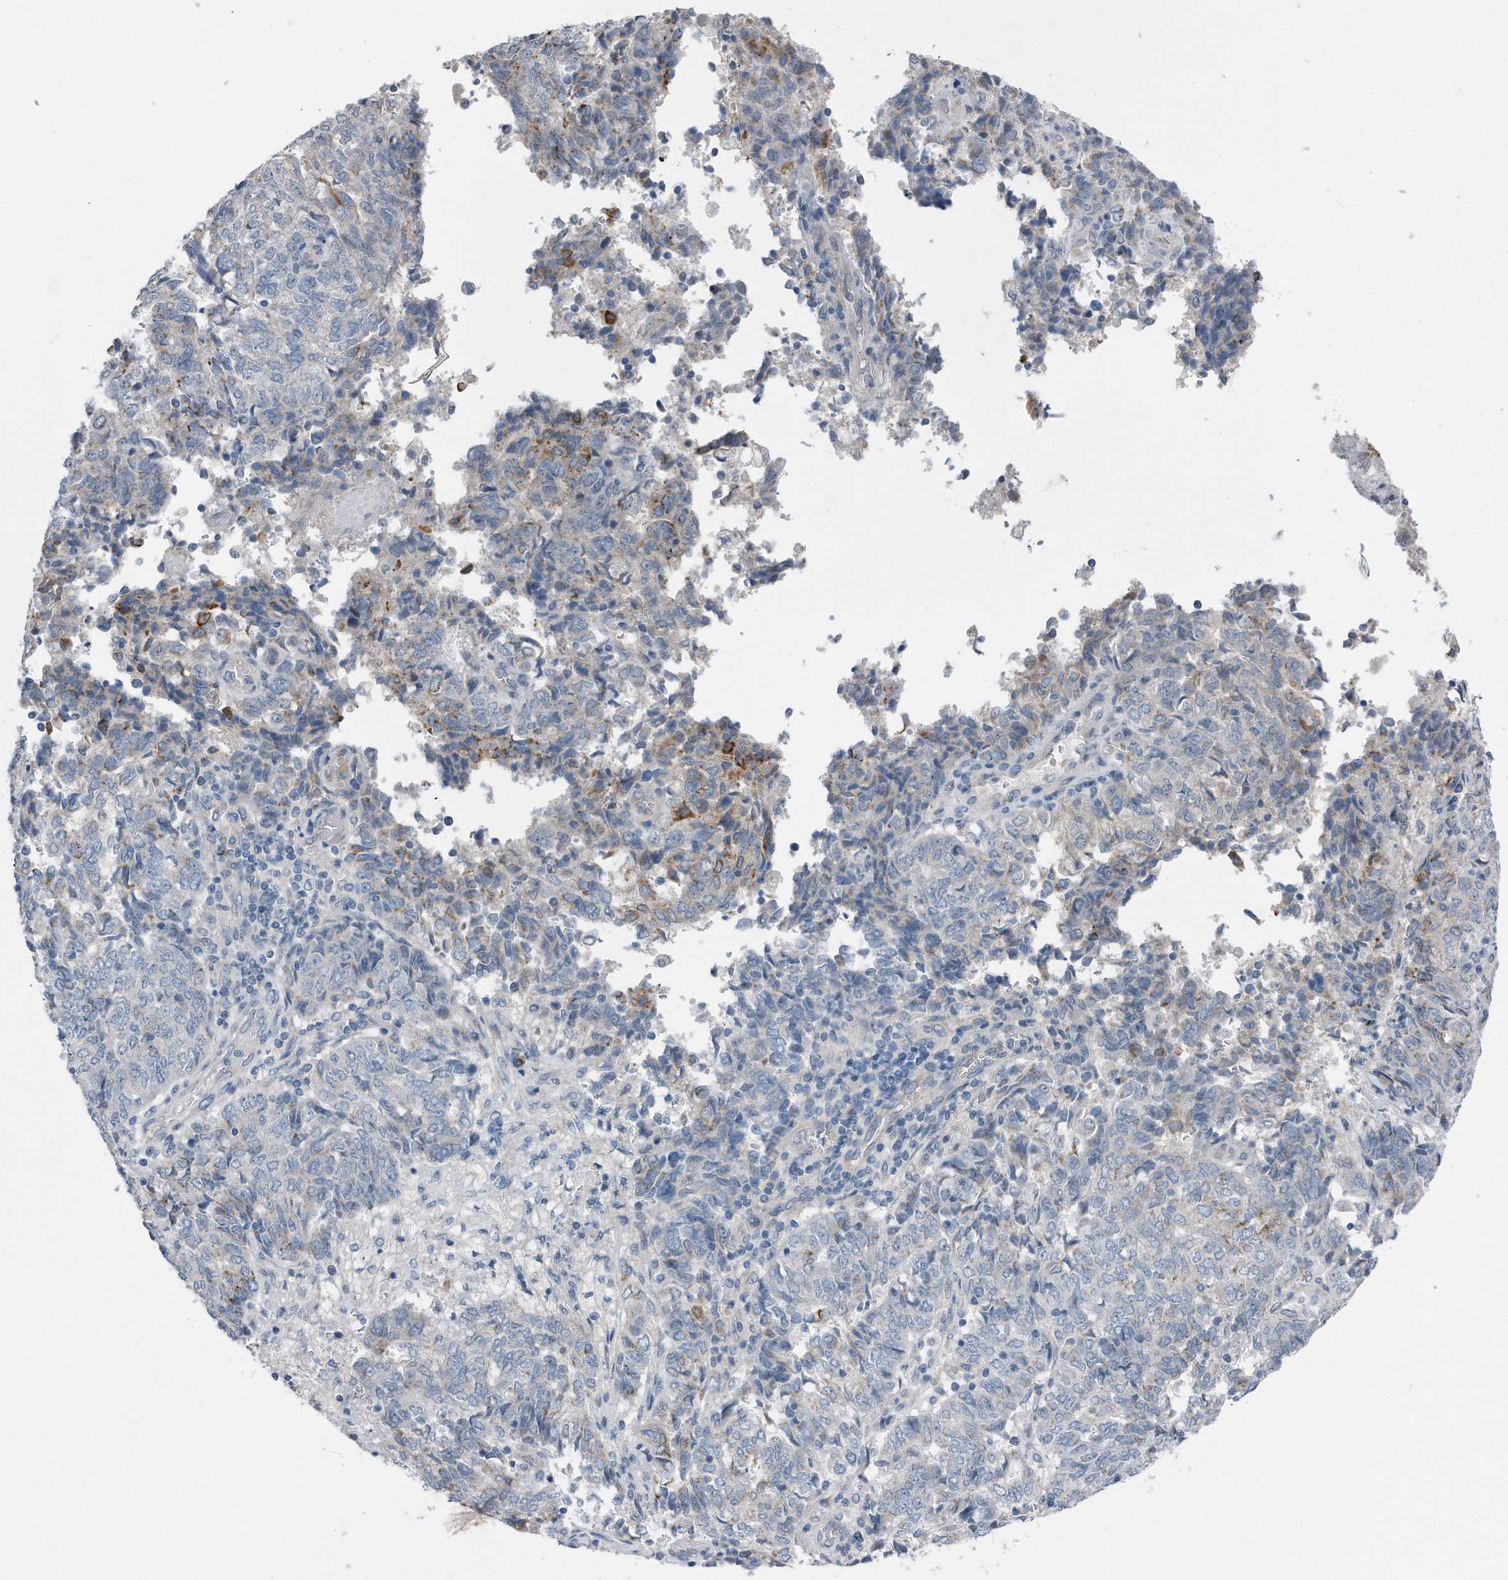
{"staining": {"intensity": "negative", "quantity": "none", "location": "none"}, "tissue": "endometrial cancer", "cell_type": "Tumor cells", "image_type": "cancer", "snomed": [{"axis": "morphology", "description": "Adenocarcinoma, NOS"}, {"axis": "topography", "description": "Endometrium"}], "caption": "The photomicrograph exhibits no staining of tumor cells in adenocarcinoma (endometrial).", "gene": "YRDC", "patient": {"sex": "female", "age": 80}}